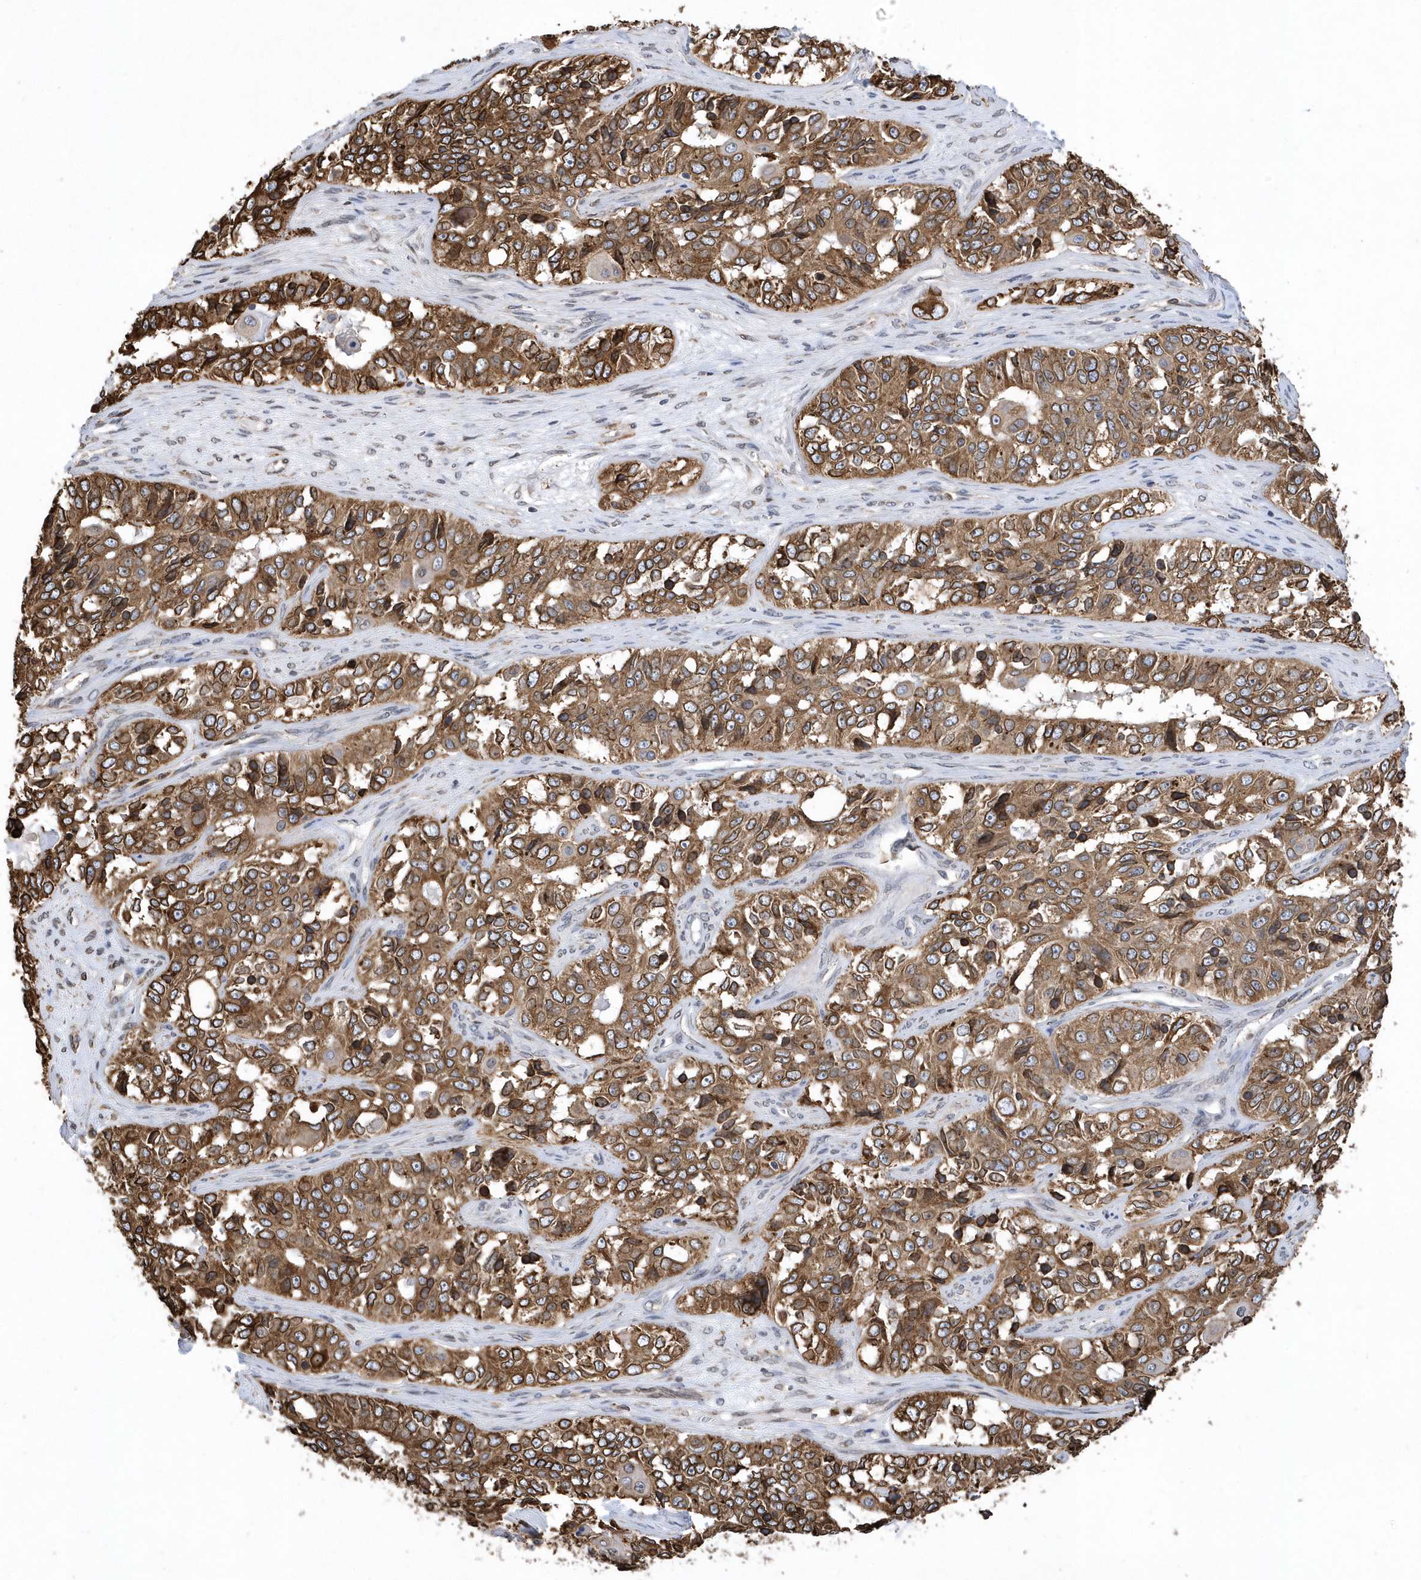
{"staining": {"intensity": "moderate", "quantity": ">75%", "location": "cytoplasmic/membranous"}, "tissue": "ovarian cancer", "cell_type": "Tumor cells", "image_type": "cancer", "snomed": [{"axis": "morphology", "description": "Carcinoma, endometroid"}, {"axis": "topography", "description": "Ovary"}], "caption": "Immunohistochemical staining of human ovarian cancer (endometroid carcinoma) exhibits medium levels of moderate cytoplasmic/membranous staining in about >75% of tumor cells. Nuclei are stained in blue.", "gene": "VAMP7", "patient": {"sex": "female", "age": 51}}